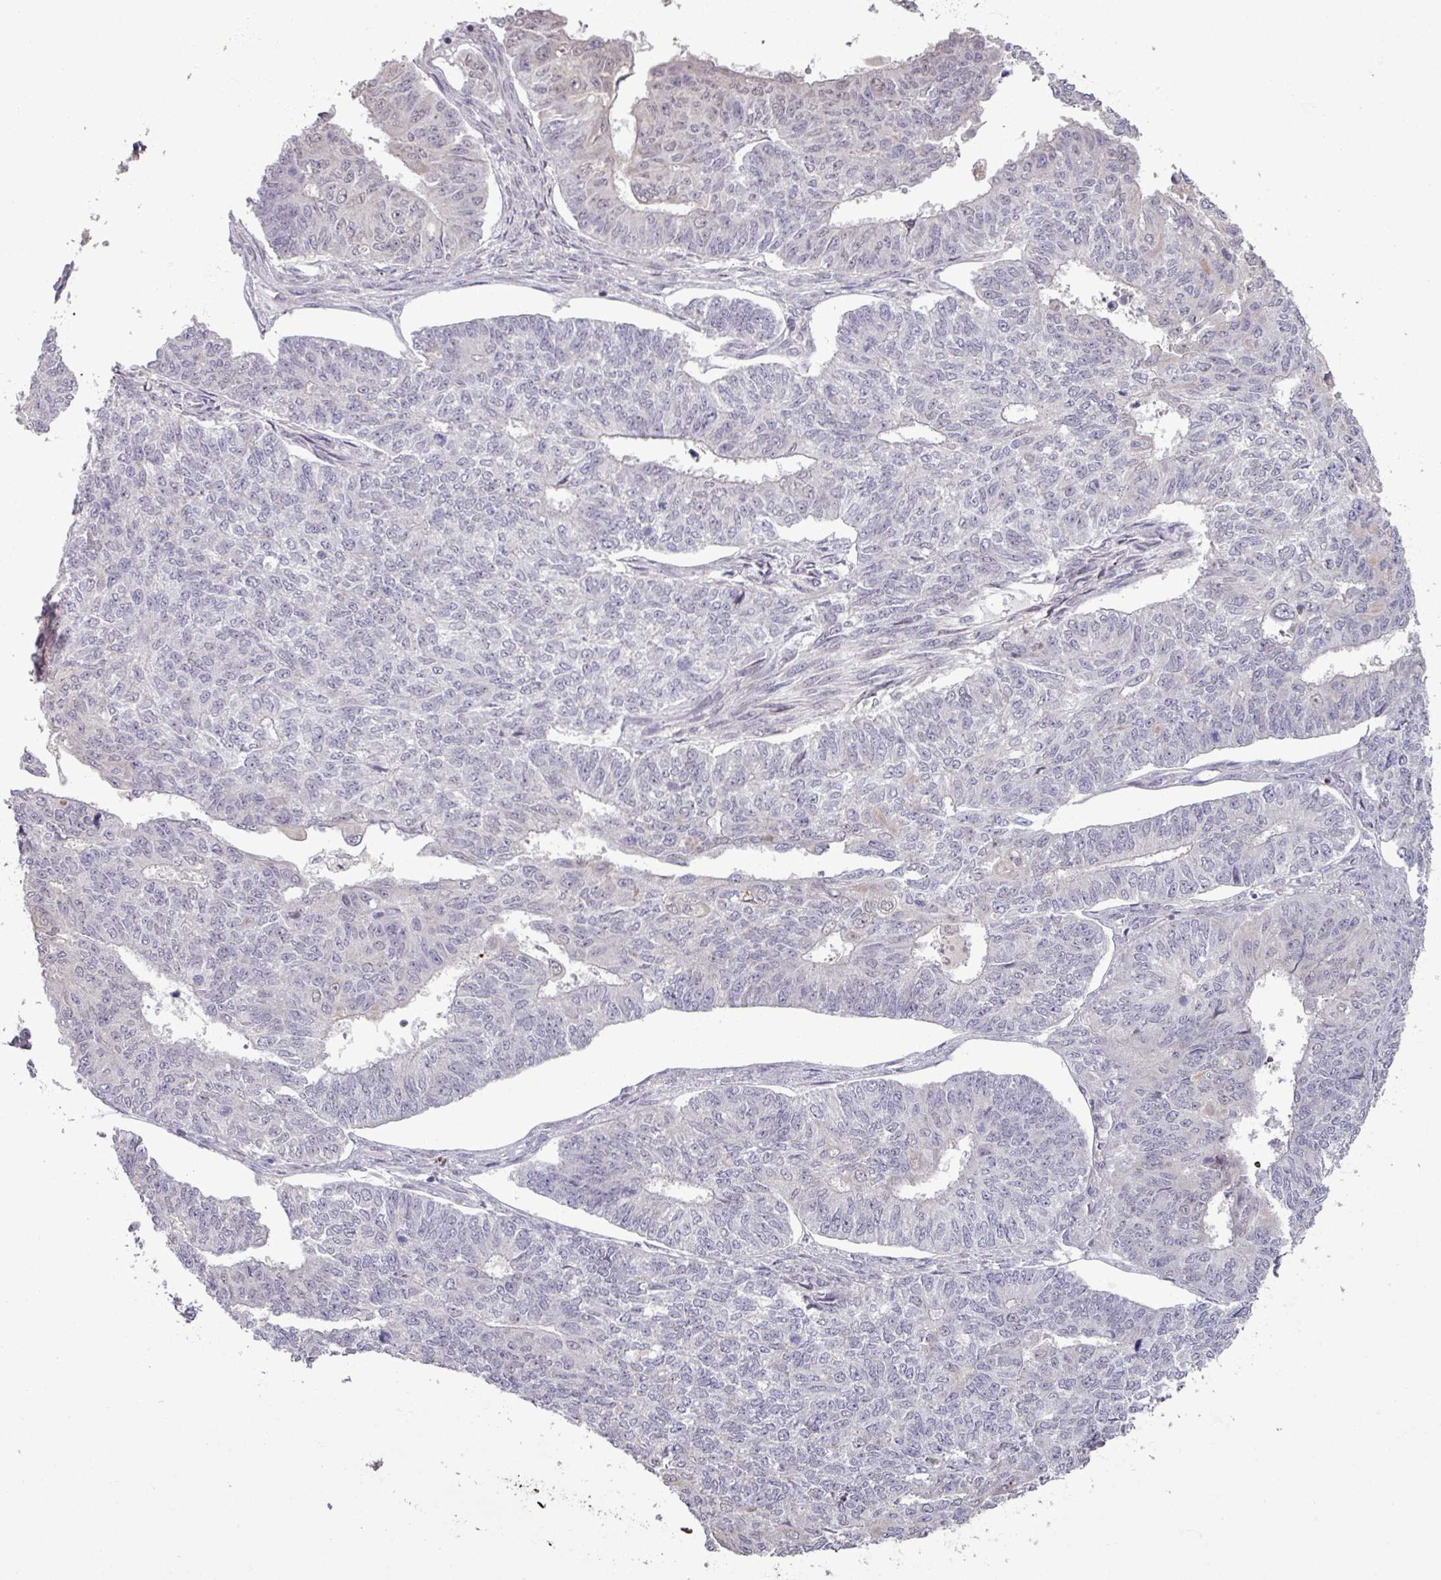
{"staining": {"intensity": "negative", "quantity": "none", "location": "none"}, "tissue": "endometrial cancer", "cell_type": "Tumor cells", "image_type": "cancer", "snomed": [{"axis": "morphology", "description": "Adenocarcinoma, NOS"}, {"axis": "topography", "description": "Endometrium"}], "caption": "There is no significant positivity in tumor cells of endometrial adenocarcinoma.", "gene": "OR6B1", "patient": {"sex": "female", "age": 32}}